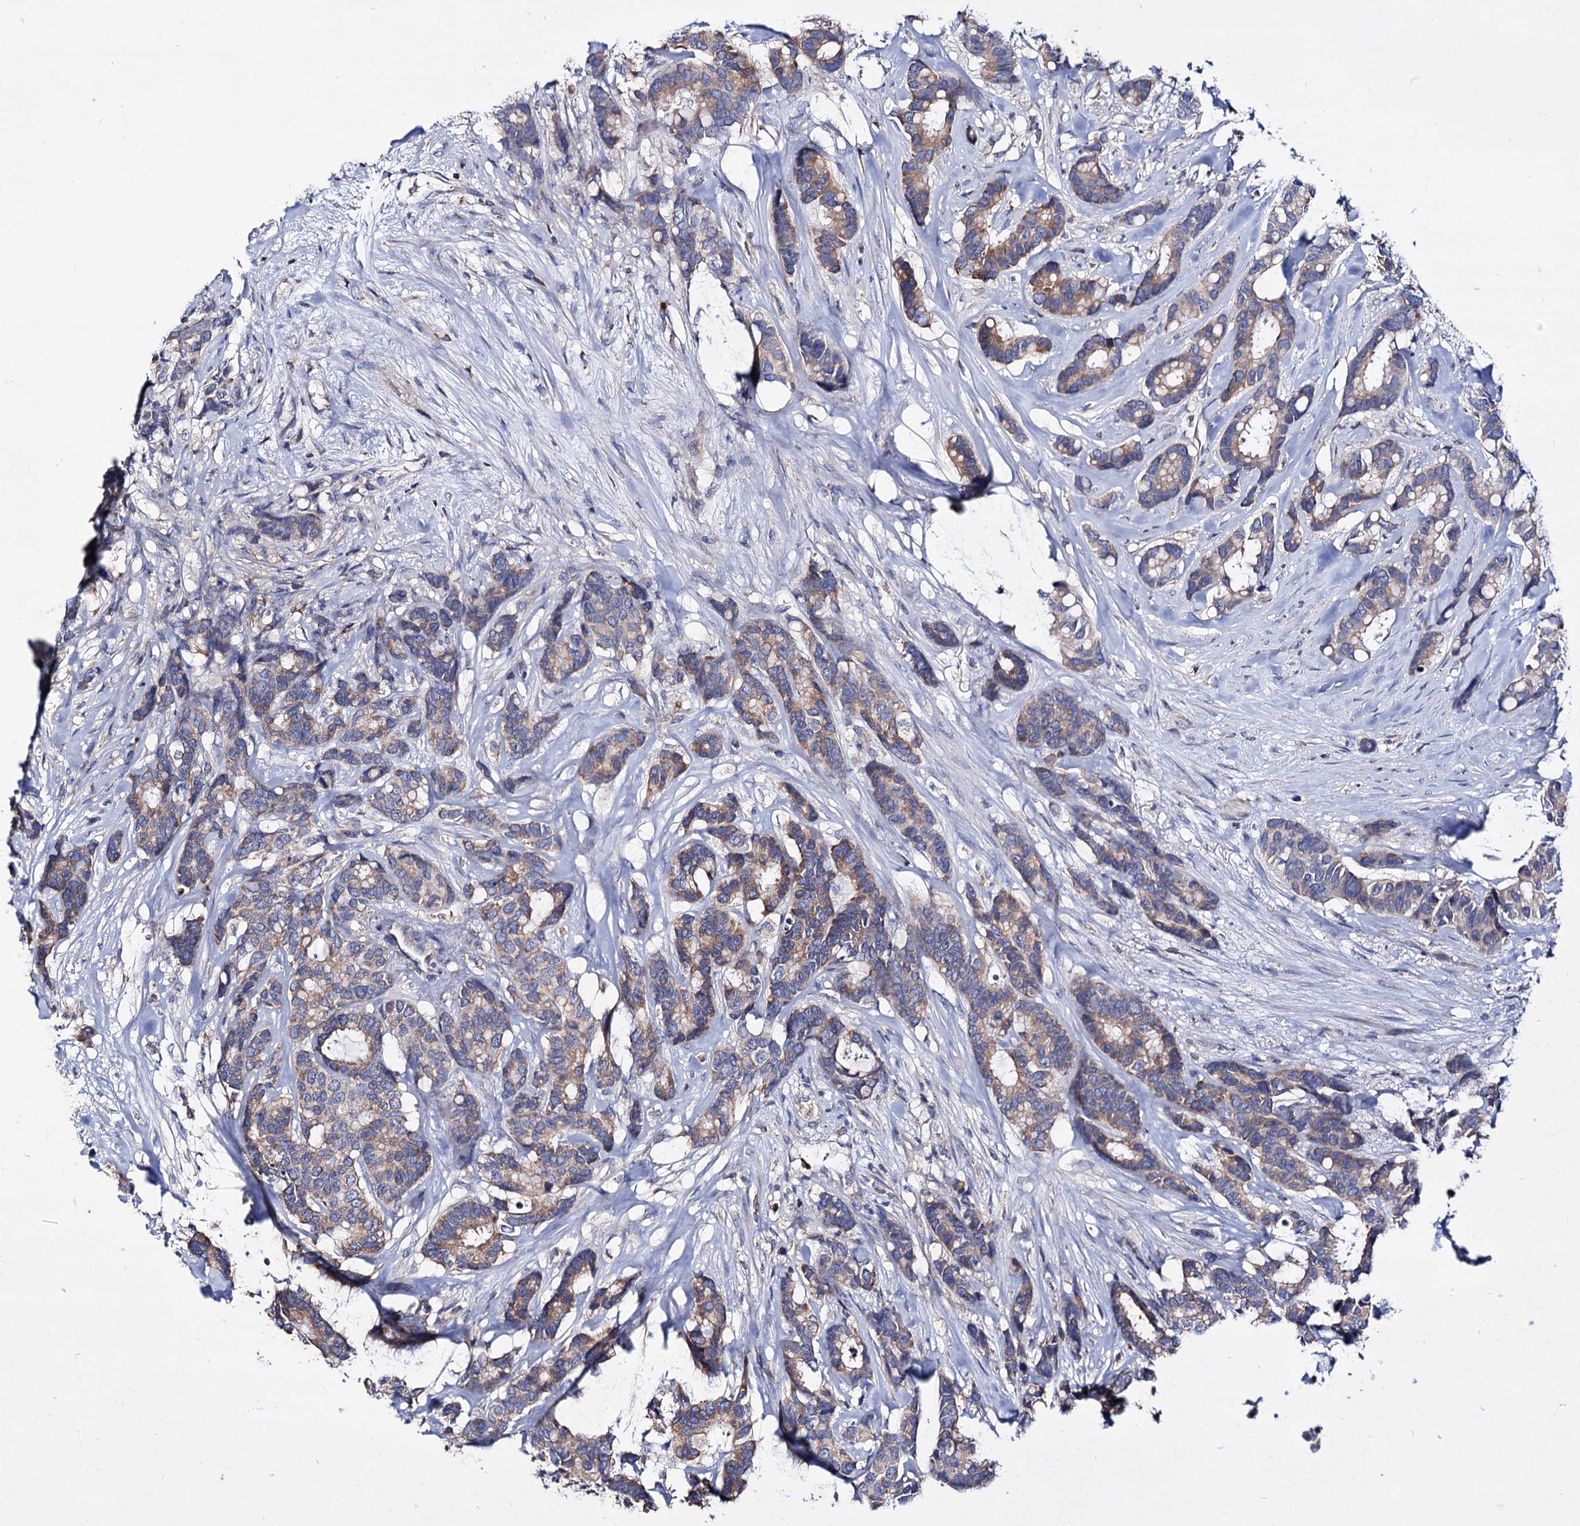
{"staining": {"intensity": "moderate", "quantity": ">75%", "location": "cytoplasmic/membranous"}, "tissue": "breast cancer", "cell_type": "Tumor cells", "image_type": "cancer", "snomed": [{"axis": "morphology", "description": "Duct carcinoma"}, {"axis": "topography", "description": "Breast"}], "caption": "Immunohistochemical staining of breast cancer (invasive ductal carcinoma) demonstrates moderate cytoplasmic/membranous protein staining in approximately >75% of tumor cells. The staining is performed using DAB (3,3'-diaminobenzidine) brown chromogen to label protein expression. The nuclei are counter-stained blue using hematoxylin.", "gene": "UBASH3B", "patient": {"sex": "female", "age": 87}}